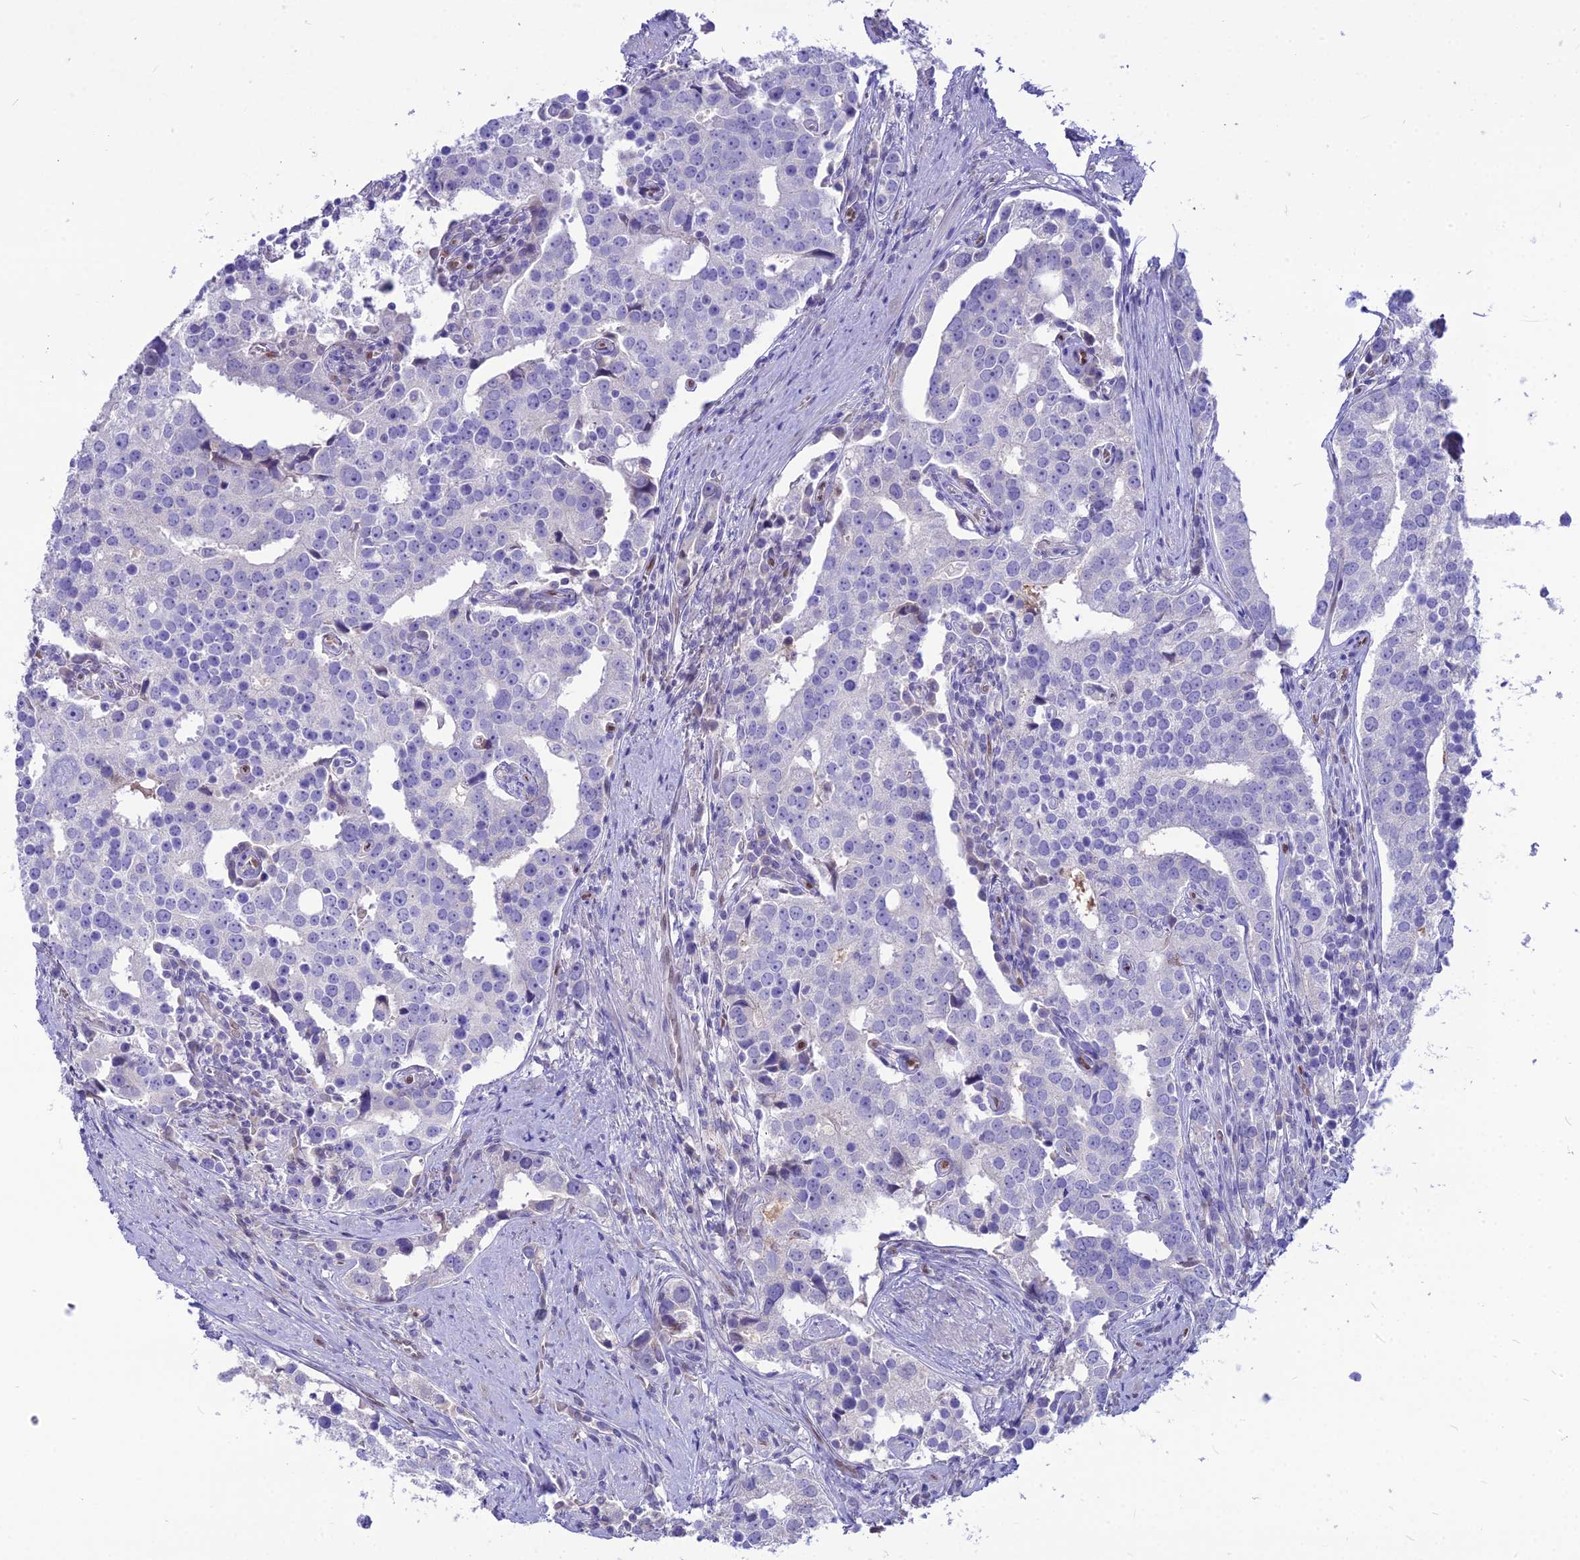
{"staining": {"intensity": "negative", "quantity": "none", "location": "none"}, "tissue": "prostate cancer", "cell_type": "Tumor cells", "image_type": "cancer", "snomed": [{"axis": "morphology", "description": "Adenocarcinoma, High grade"}, {"axis": "topography", "description": "Prostate"}], "caption": "This histopathology image is of prostate adenocarcinoma (high-grade) stained with immunohistochemistry (IHC) to label a protein in brown with the nuclei are counter-stained blue. There is no staining in tumor cells. Brightfield microscopy of IHC stained with DAB (brown) and hematoxylin (blue), captured at high magnification.", "gene": "NOVA2", "patient": {"sex": "male", "age": 71}}